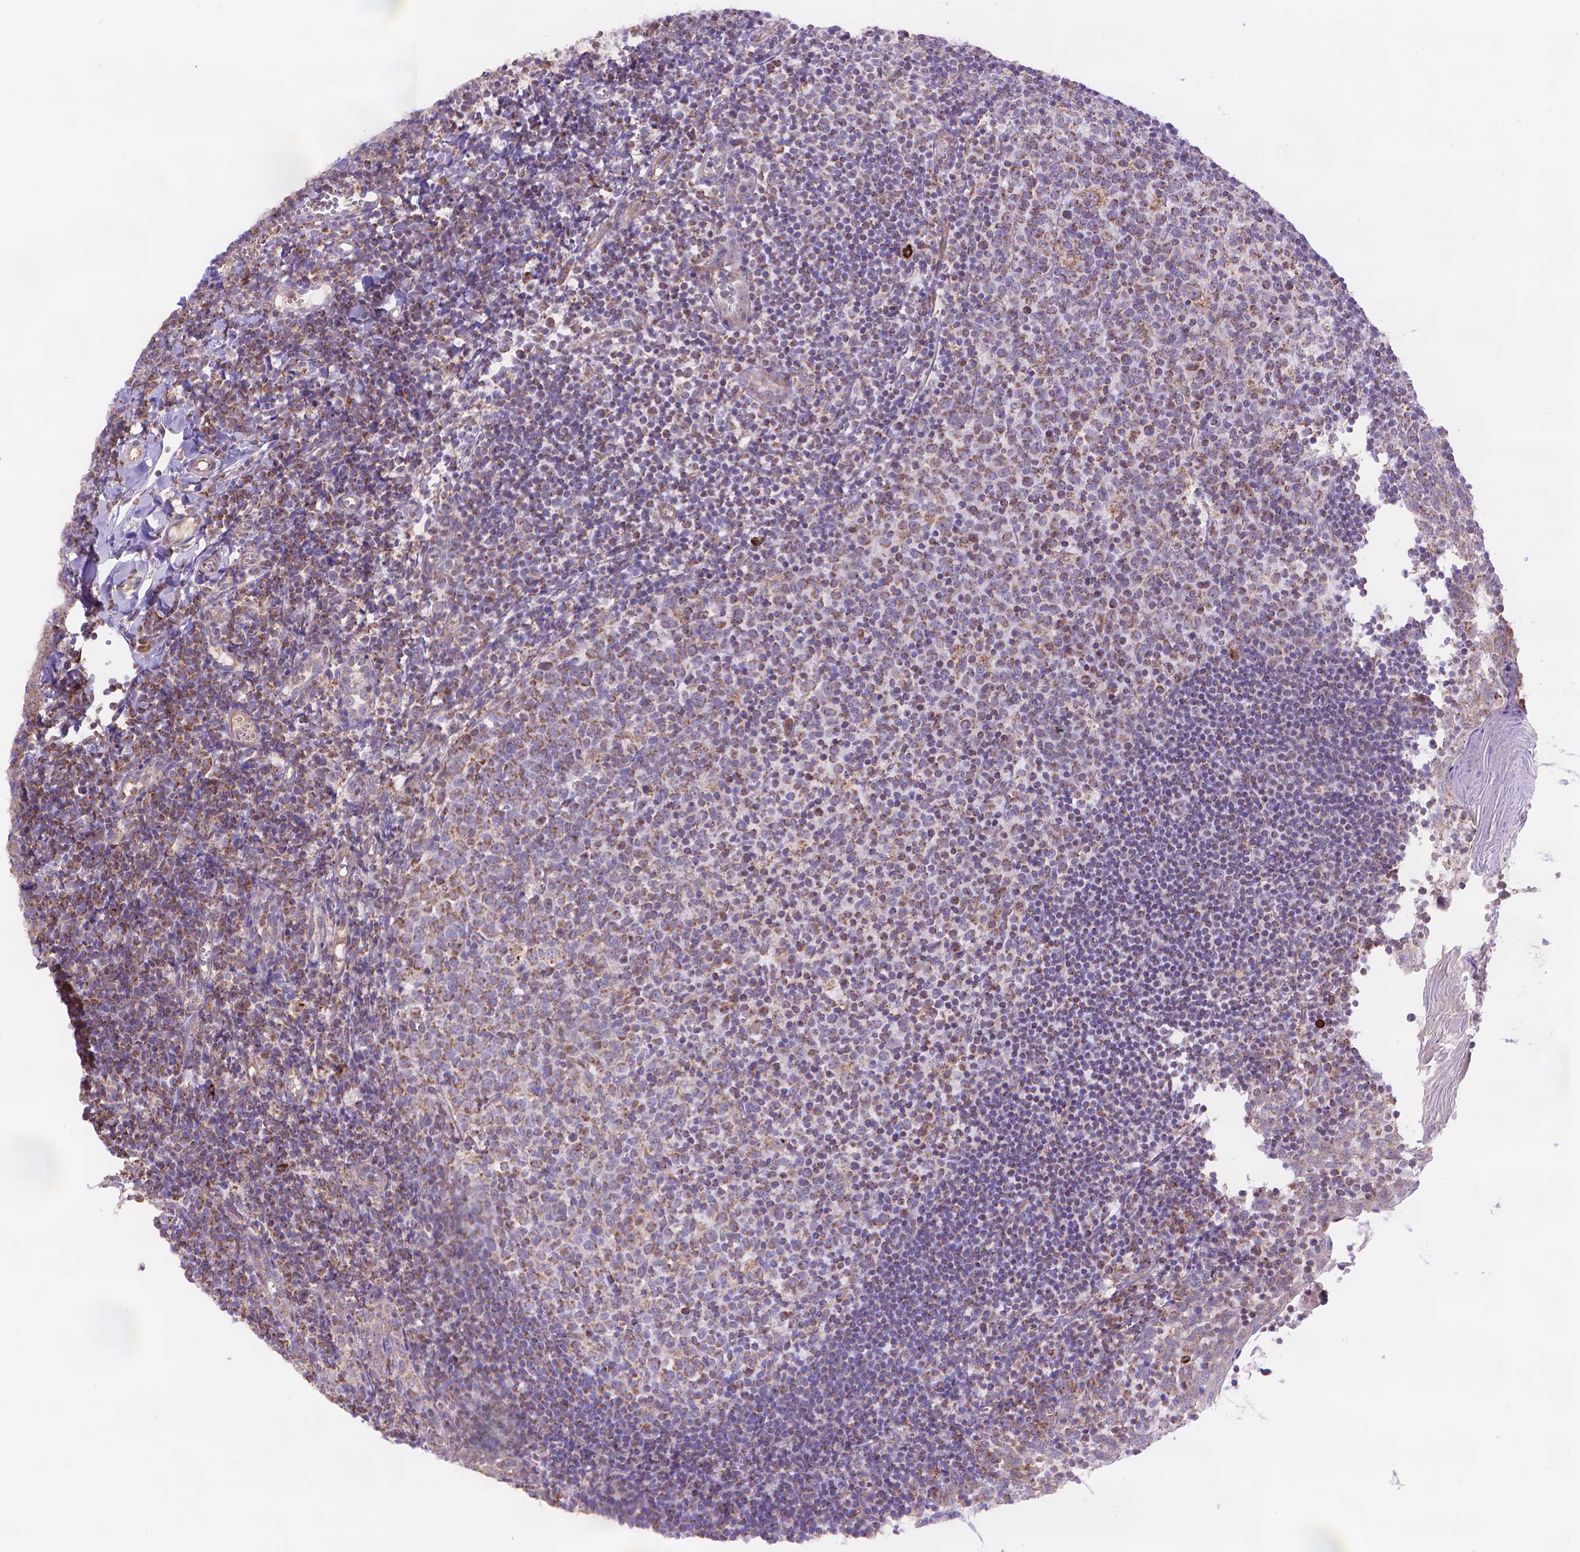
{"staining": {"intensity": "weak", "quantity": "25%-75%", "location": "cytoplasmic/membranous"}, "tissue": "lymph node", "cell_type": "Germinal center cells", "image_type": "normal", "snomed": [{"axis": "morphology", "description": "Normal tissue, NOS"}, {"axis": "topography", "description": "Lymph node"}], "caption": "This is a photomicrograph of IHC staining of unremarkable lymph node, which shows weak expression in the cytoplasmic/membranous of germinal center cells.", "gene": "CYYR1", "patient": {"sex": "female", "age": 21}}